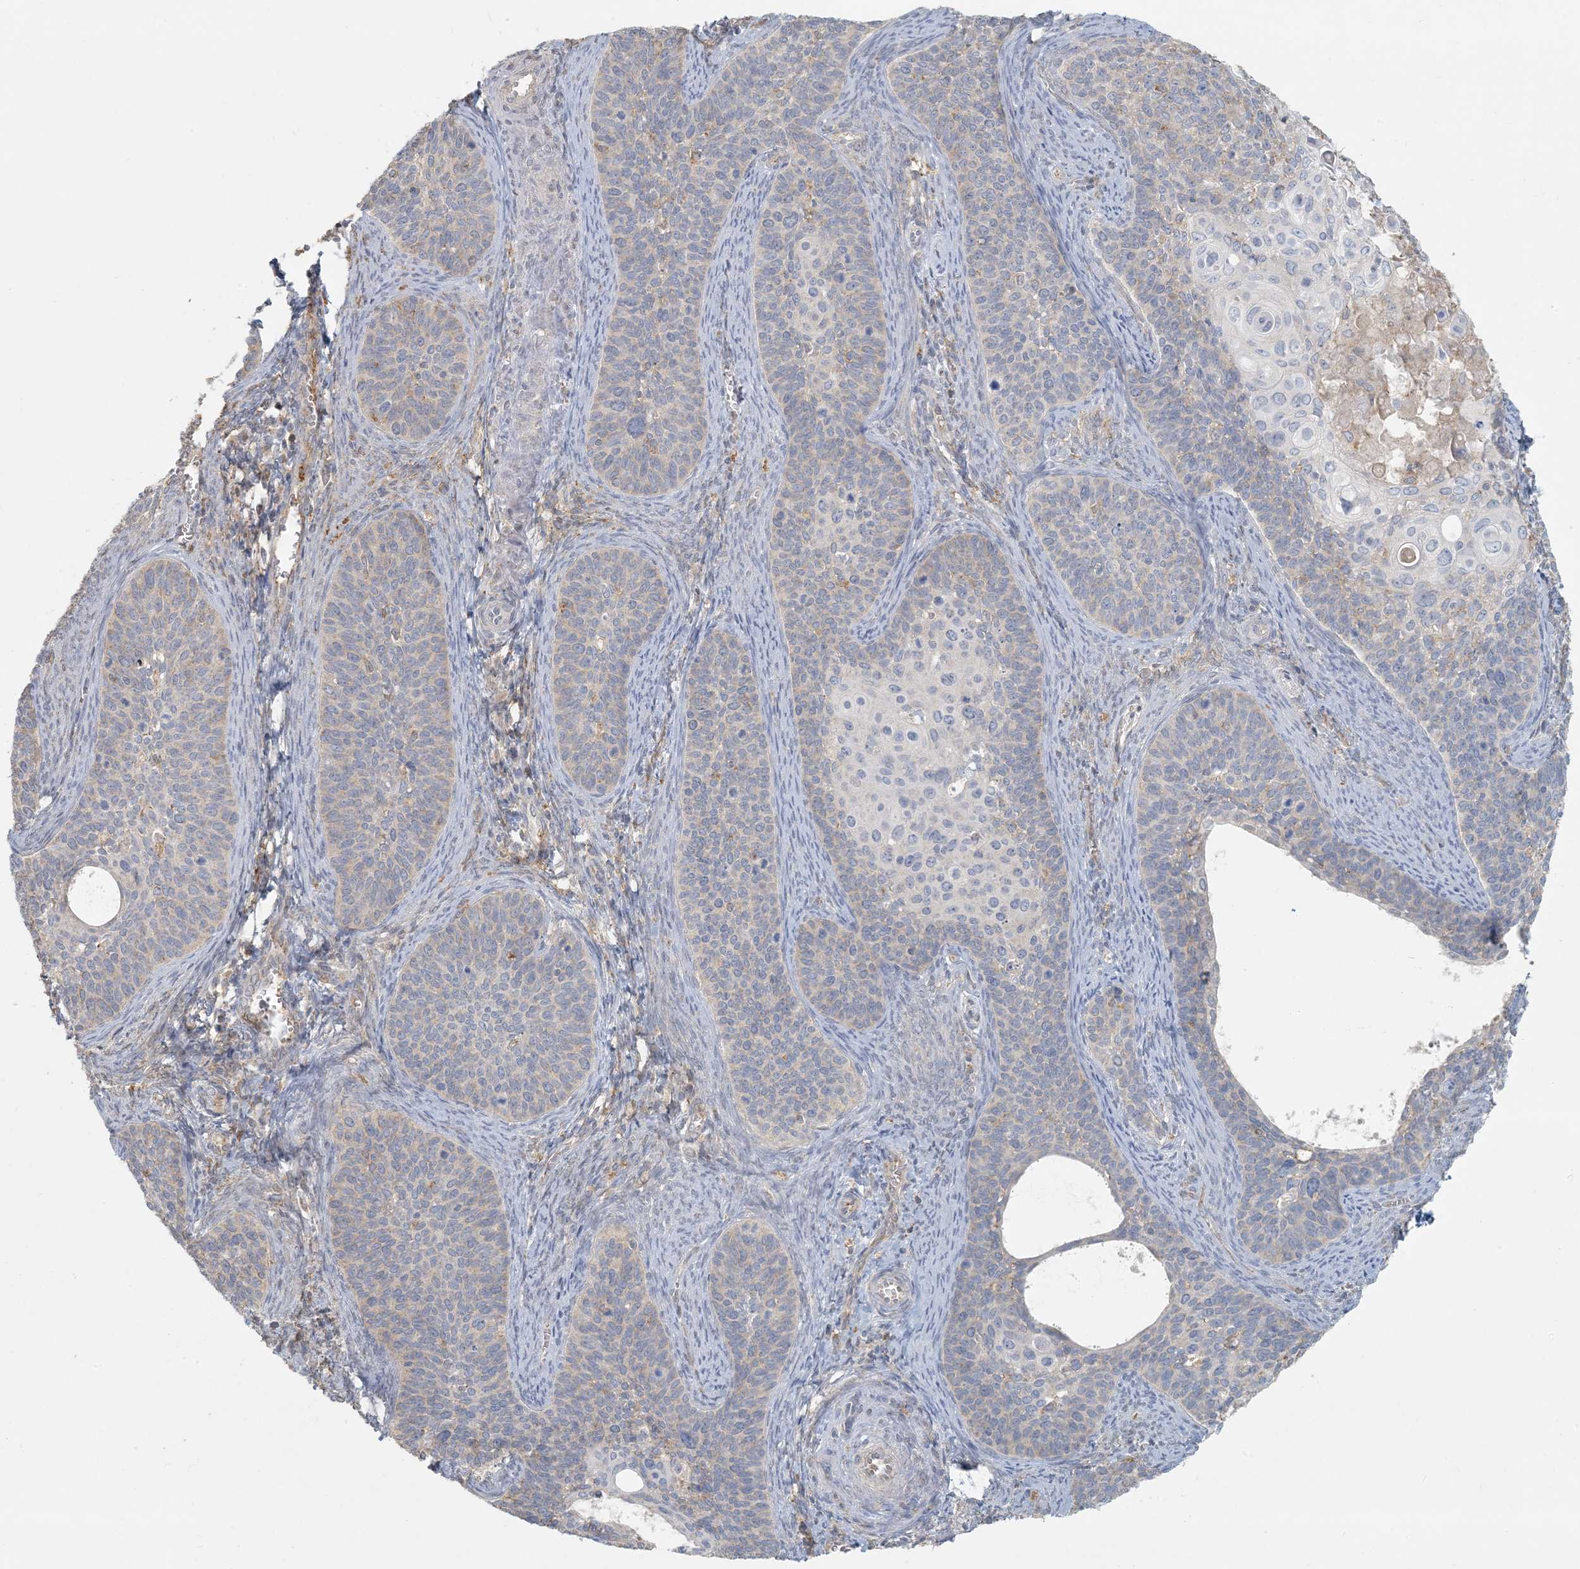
{"staining": {"intensity": "negative", "quantity": "none", "location": "none"}, "tissue": "cervical cancer", "cell_type": "Tumor cells", "image_type": "cancer", "snomed": [{"axis": "morphology", "description": "Squamous cell carcinoma, NOS"}, {"axis": "topography", "description": "Cervix"}], "caption": "Micrograph shows no significant protein staining in tumor cells of cervical cancer.", "gene": "HACL1", "patient": {"sex": "female", "age": 33}}